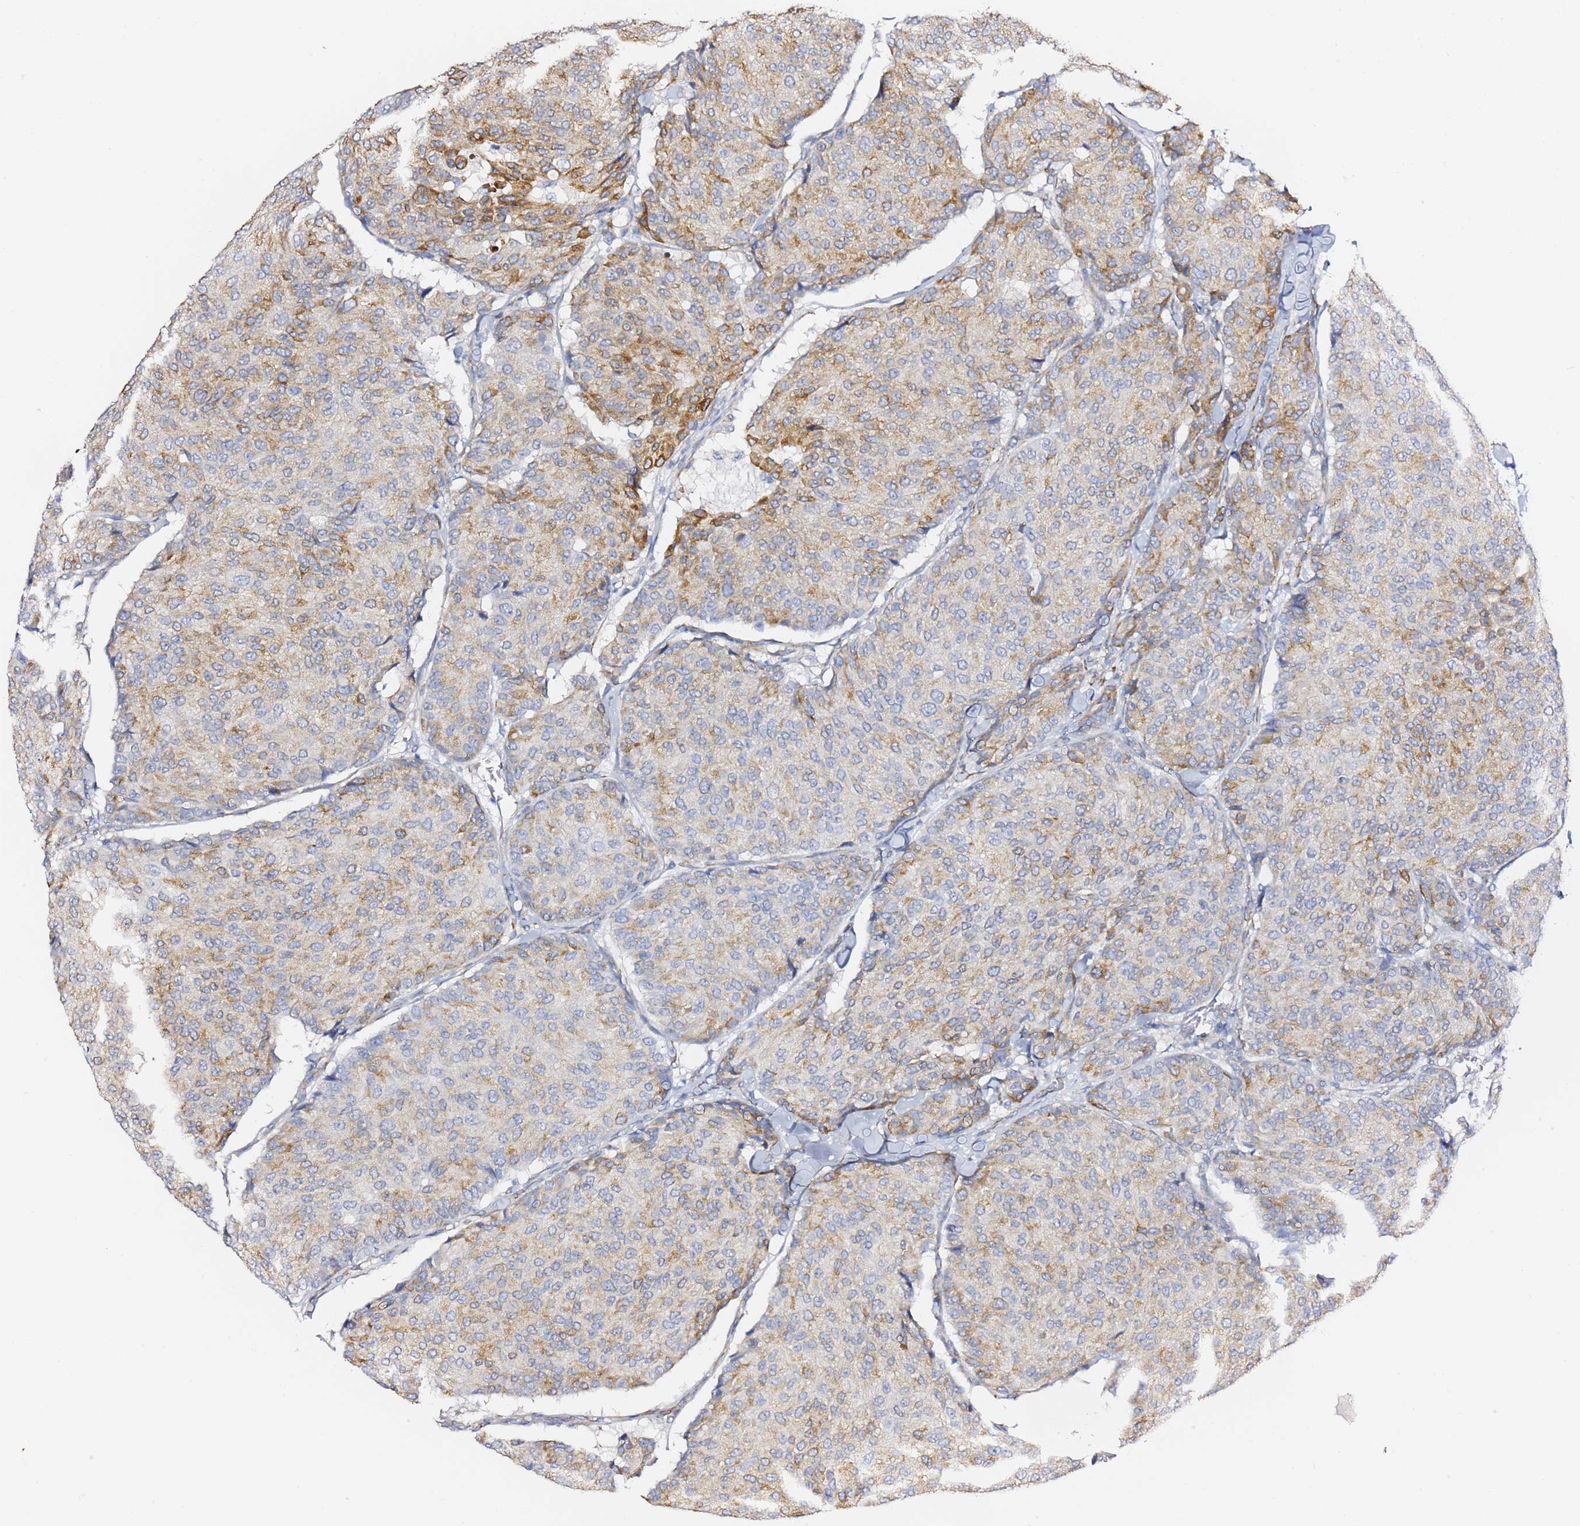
{"staining": {"intensity": "moderate", "quantity": "<25%", "location": "cytoplasmic/membranous"}, "tissue": "breast cancer", "cell_type": "Tumor cells", "image_type": "cancer", "snomed": [{"axis": "morphology", "description": "Duct carcinoma"}, {"axis": "topography", "description": "Breast"}], "caption": "Breast cancer (infiltrating ductal carcinoma) tissue displays moderate cytoplasmic/membranous staining in about <25% of tumor cells", "gene": "GDAP2", "patient": {"sex": "female", "age": 75}}